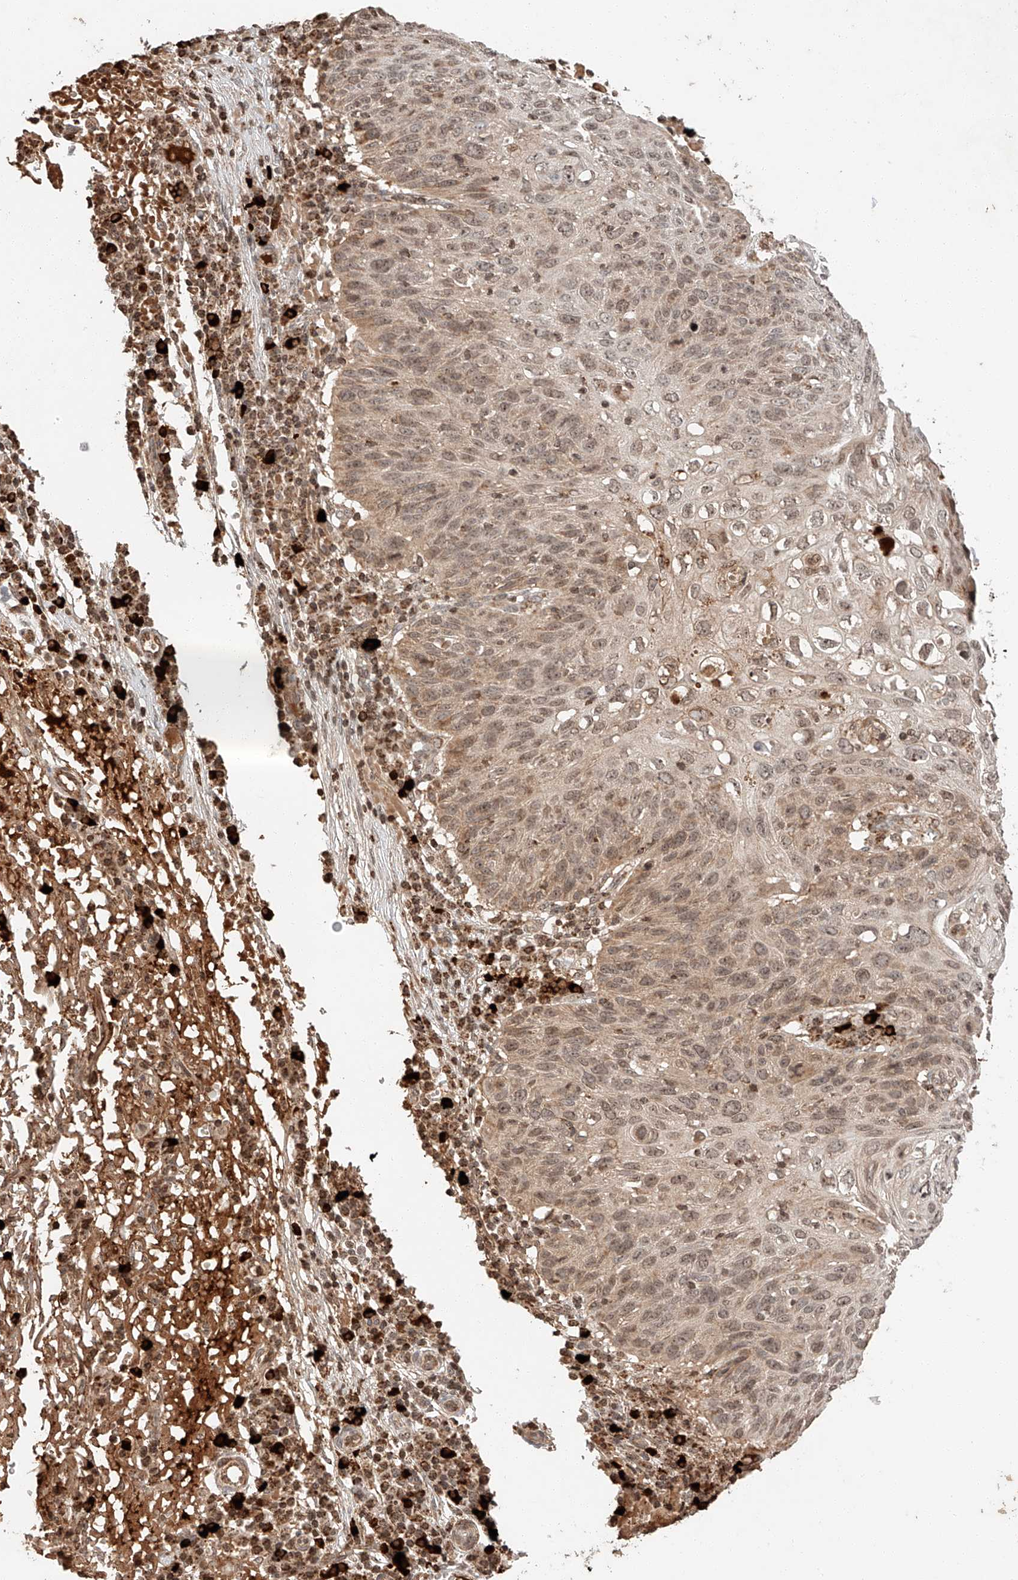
{"staining": {"intensity": "moderate", "quantity": ">75%", "location": "cytoplasmic/membranous,nuclear"}, "tissue": "skin cancer", "cell_type": "Tumor cells", "image_type": "cancer", "snomed": [{"axis": "morphology", "description": "Squamous cell carcinoma, NOS"}, {"axis": "topography", "description": "Skin"}], "caption": "Immunohistochemistry (IHC) photomicrograph of neoplastic tissue: human skin cancer stained using immunohistochemistry demonstrates medium levels of moderate protein expression localized specifically in the cytoplasmic/membranous and nuclear of tumor cells, appearing as a cytoplasmic/membranous and nuclear brown color.", "gene": "ARHGAP33", "patient": {"sex": "female", "age": 90}}